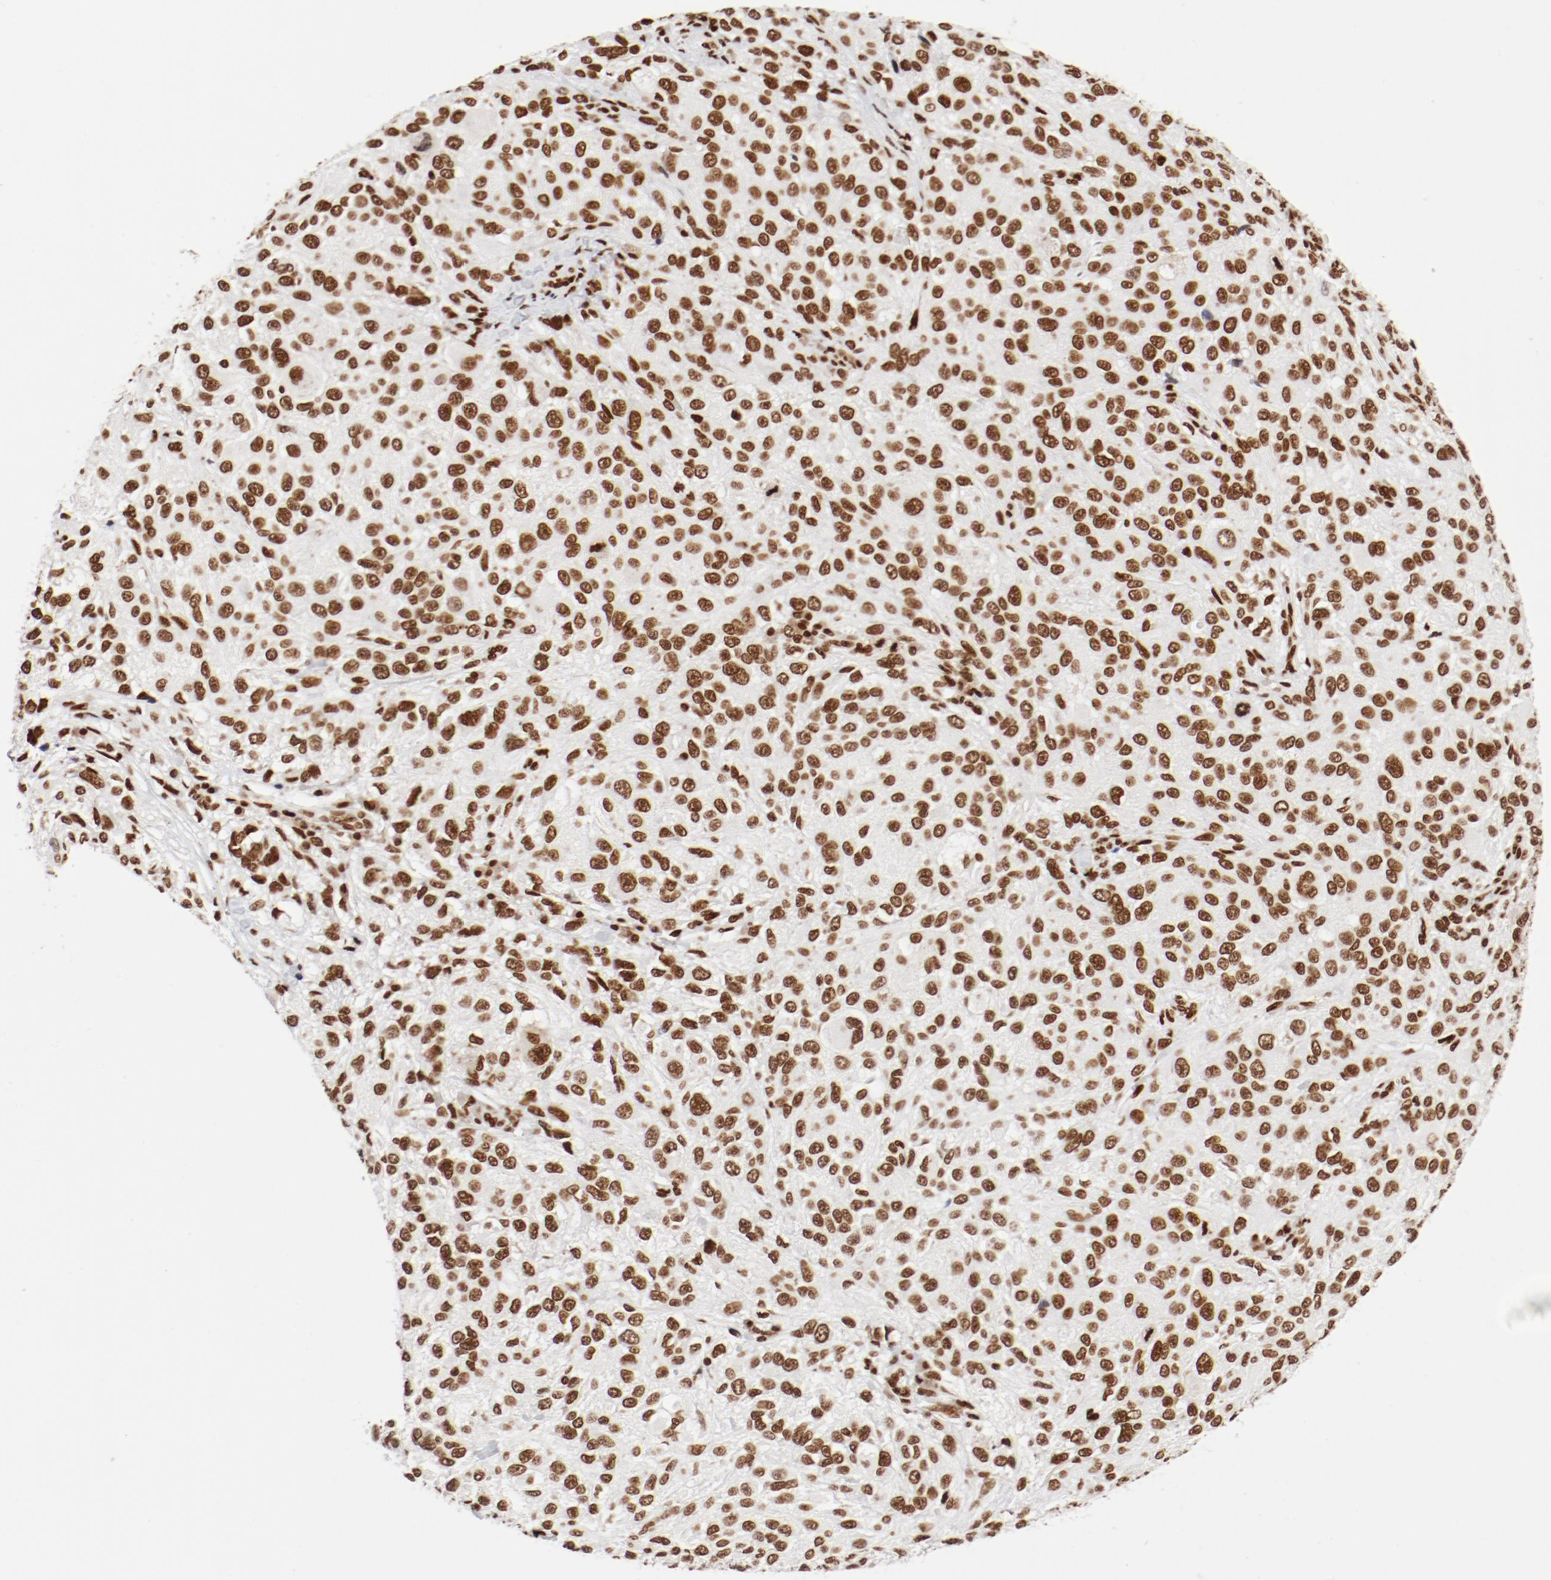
{"staining": {"intensity": "moderate", "quantity": ">75%", "location": "nuclear"}, "tissue": "melanoma", "cell_type": "Tumor cells", "image_type": "cancer", "snomed": [{"axis": "morphology", "description": "Necrosis, NOS"}, {"axis": "morphology", "description": "Malignant melanoma, NOS"}, {"axis": "topography", "description": "Skin"}], "caption": "High-power microscopy captured an immunohistochemistry (IHC) histopathology image of malignant melanoma, revealing moderate nuclear positivity in about >75% of tumor cells.", "gene": "CTBP1", "patient": {"sex": "female", "age": 87}}